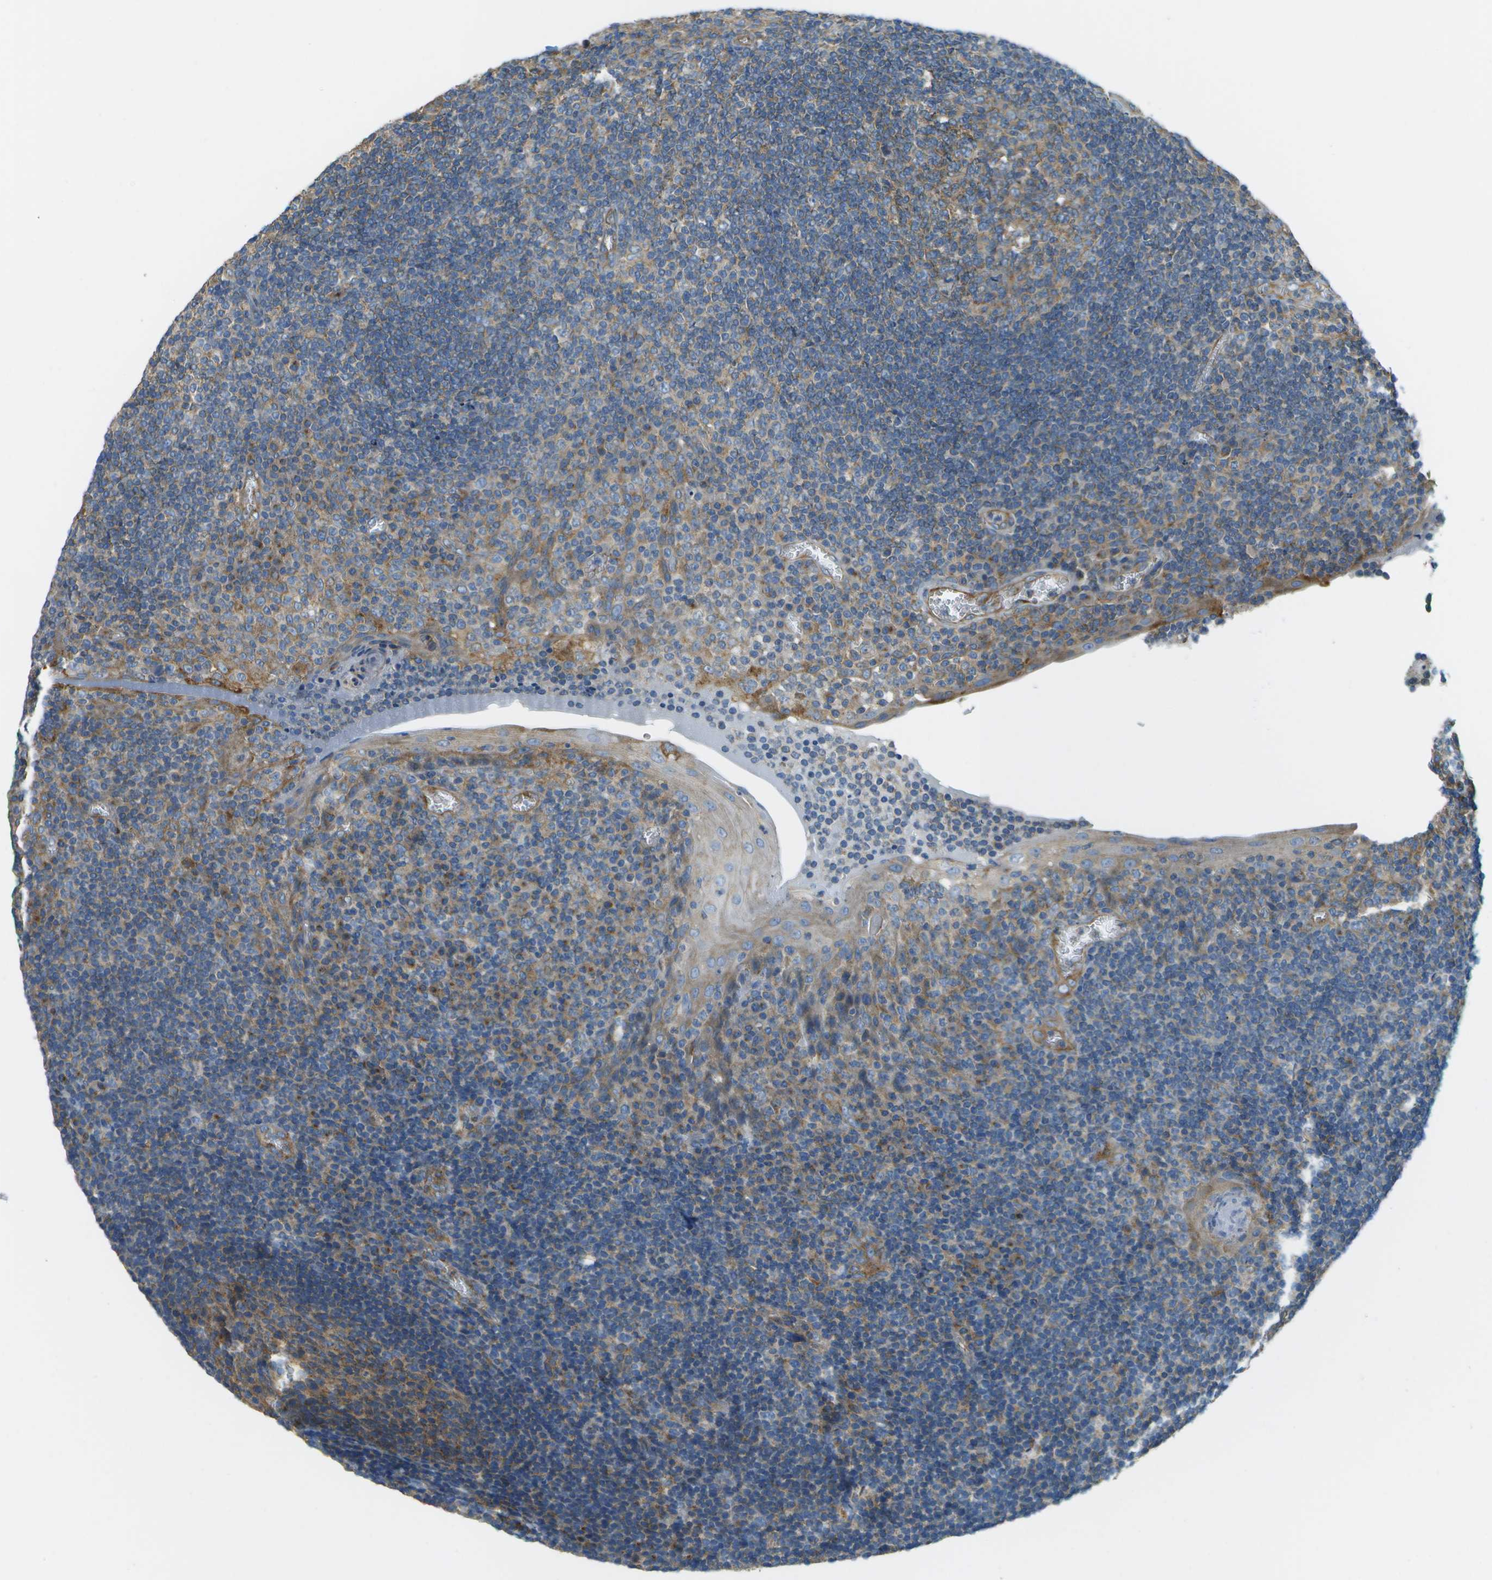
{"staining": {"intensity": "moderate", "quantity": ">75%", "location": "cytoplasmic/membranous"}, "tissue": "tonsil", "cell_type": "Germinal center cells", "image_type": "normal", "snomed": [{"axis": "morphology", "description": "Normal tissue, NOS"}, {"axis": "topography", "description": "Tonsil"}], "caption": "Protein staining of normal tonsil reveals moderate cytoplasmic/membranous positivity in about >75% of germinal center cells.", "gene": "CLTC", "patient": {"sex": "male", "age": 37}}